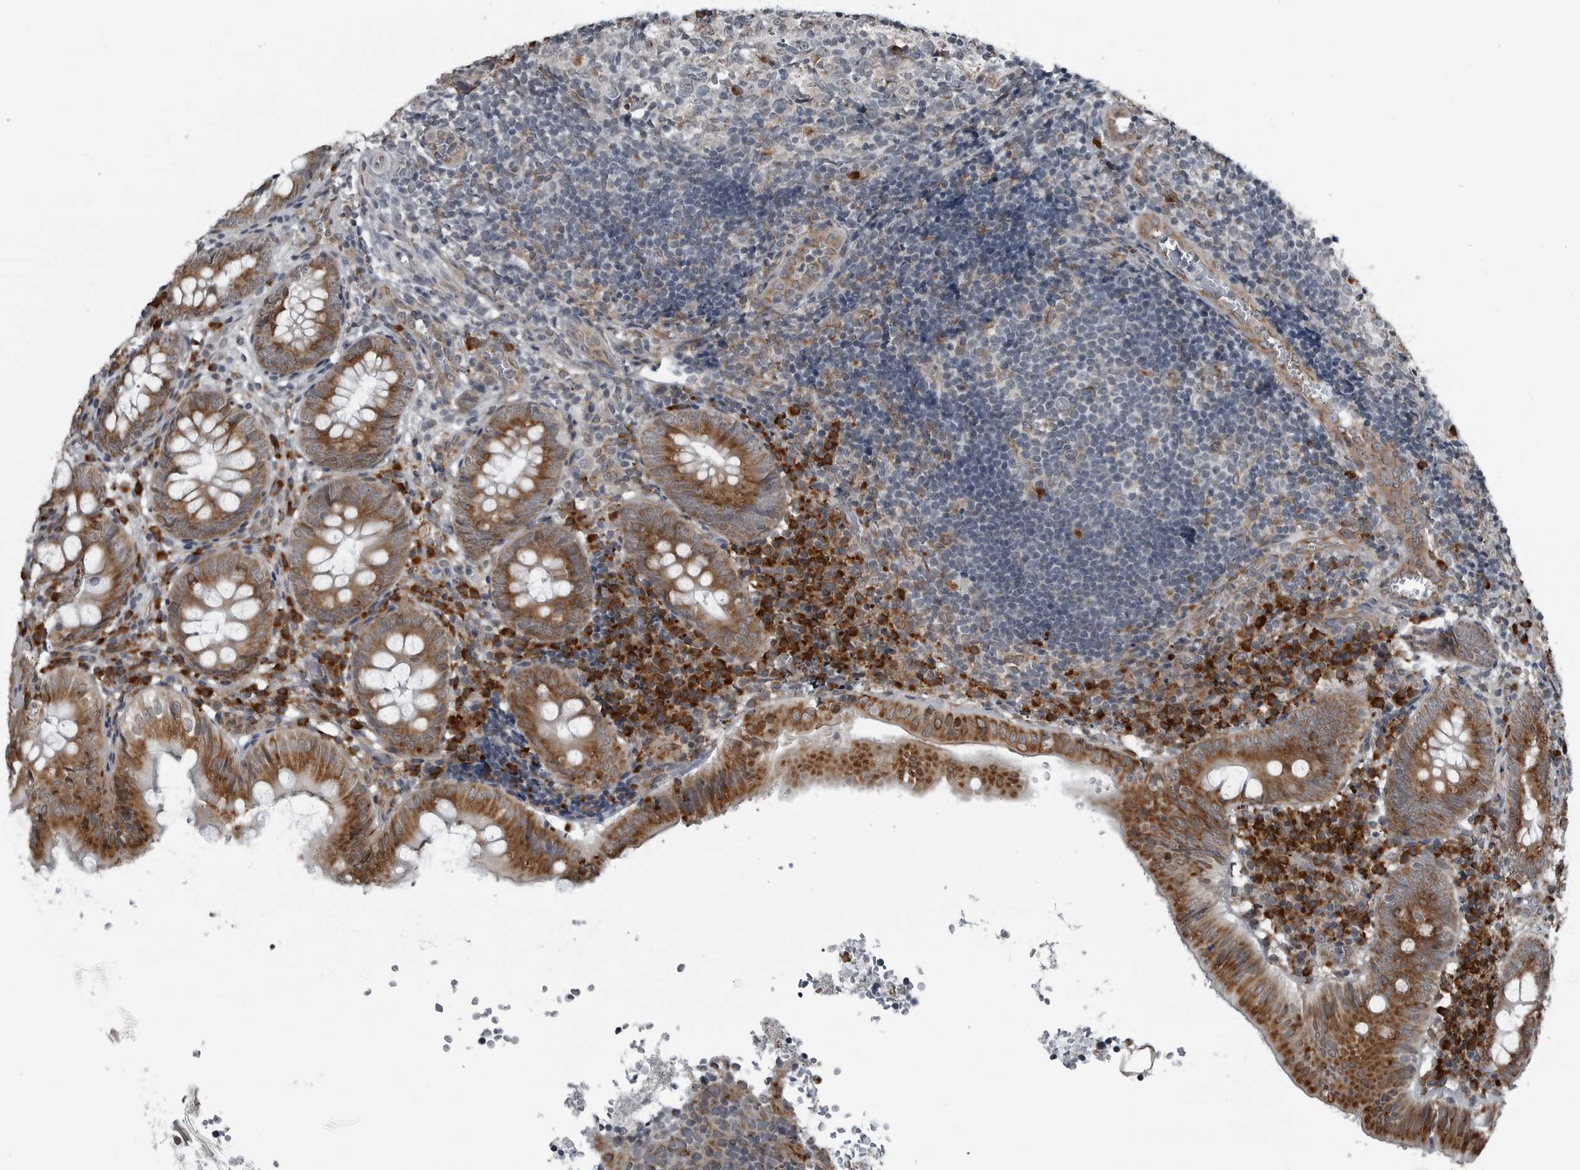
{"staining": {"intensity": "moderate", "quantity": ">75%", "location": "cytoplasmic/membranous"}, "tissue": "appendix", "cell_type": "Glandular cells", "image_type": "normal", "snomed": [{"axis": "morphology", "description": "Normal tissue, NOS"}, {"axis": "topography", "description": "Appendix"}], "caption": "Protein staining demonstrates moderate cytoplasmic/membranous positivity in approximately >75% of glandular cells in normal appendix.", "gene": "CEP85", "patient": {"sex": "male", "age": 8}}